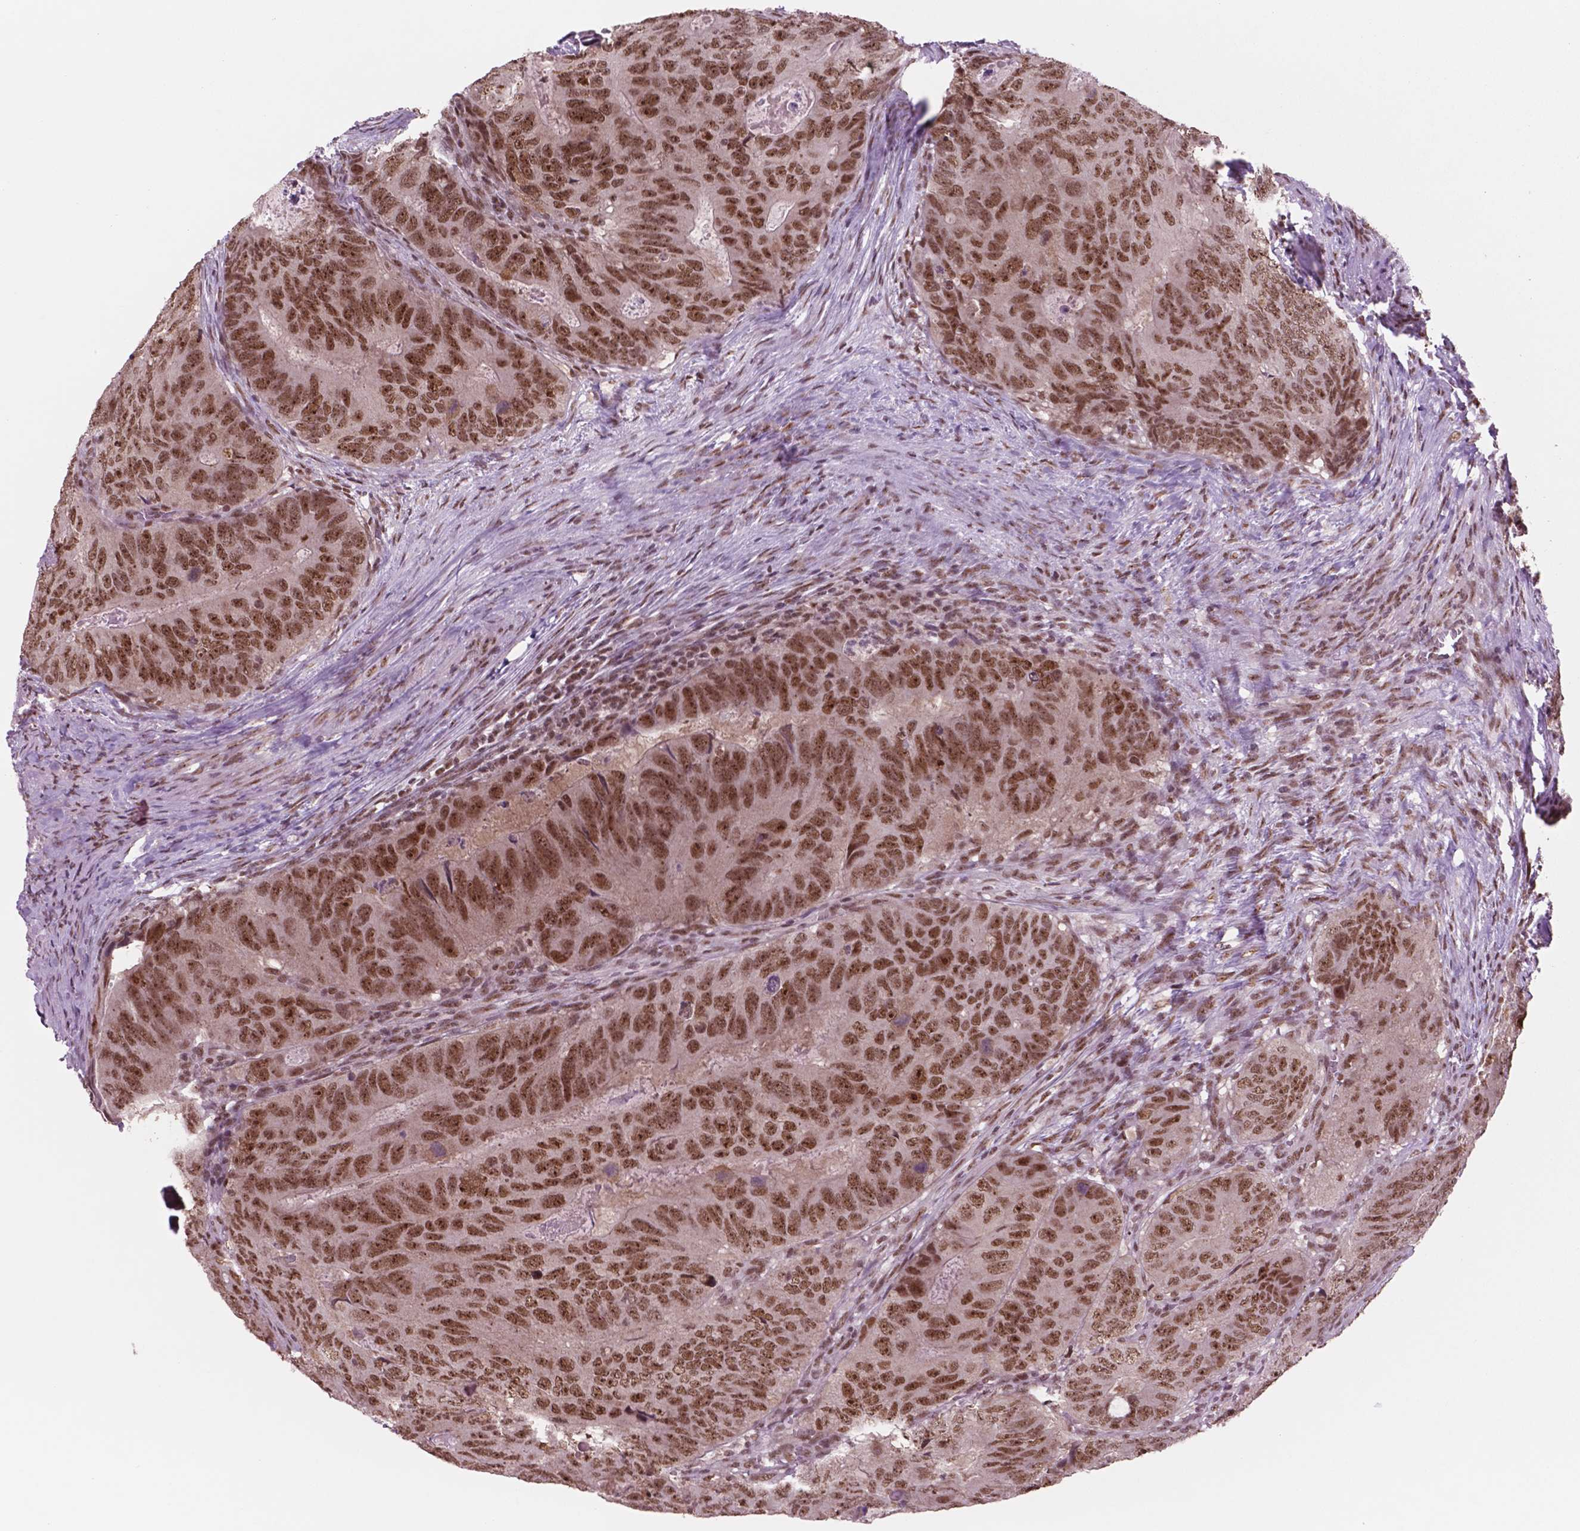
{"staining": {"intensity": "moderate", "quantity": ">75%", "location": "nuclear"}, "tissue": "colorectal cancer", "cell_type": "Tumor cells", "image_type": "cancer", "snomed": [{"axis": "morphology", "description": "Adenocarcinoma, NOS"}, {"axis": "topography", "description": "Colon"}], "caption": "Immunohistochemical staining of colorectal cancer reveals medium levels of moderate nuclear protein expression in approximately >75% of tumor cells.", "gene": "POLR2E", "patient": {"sex": "male", "age": 79}}